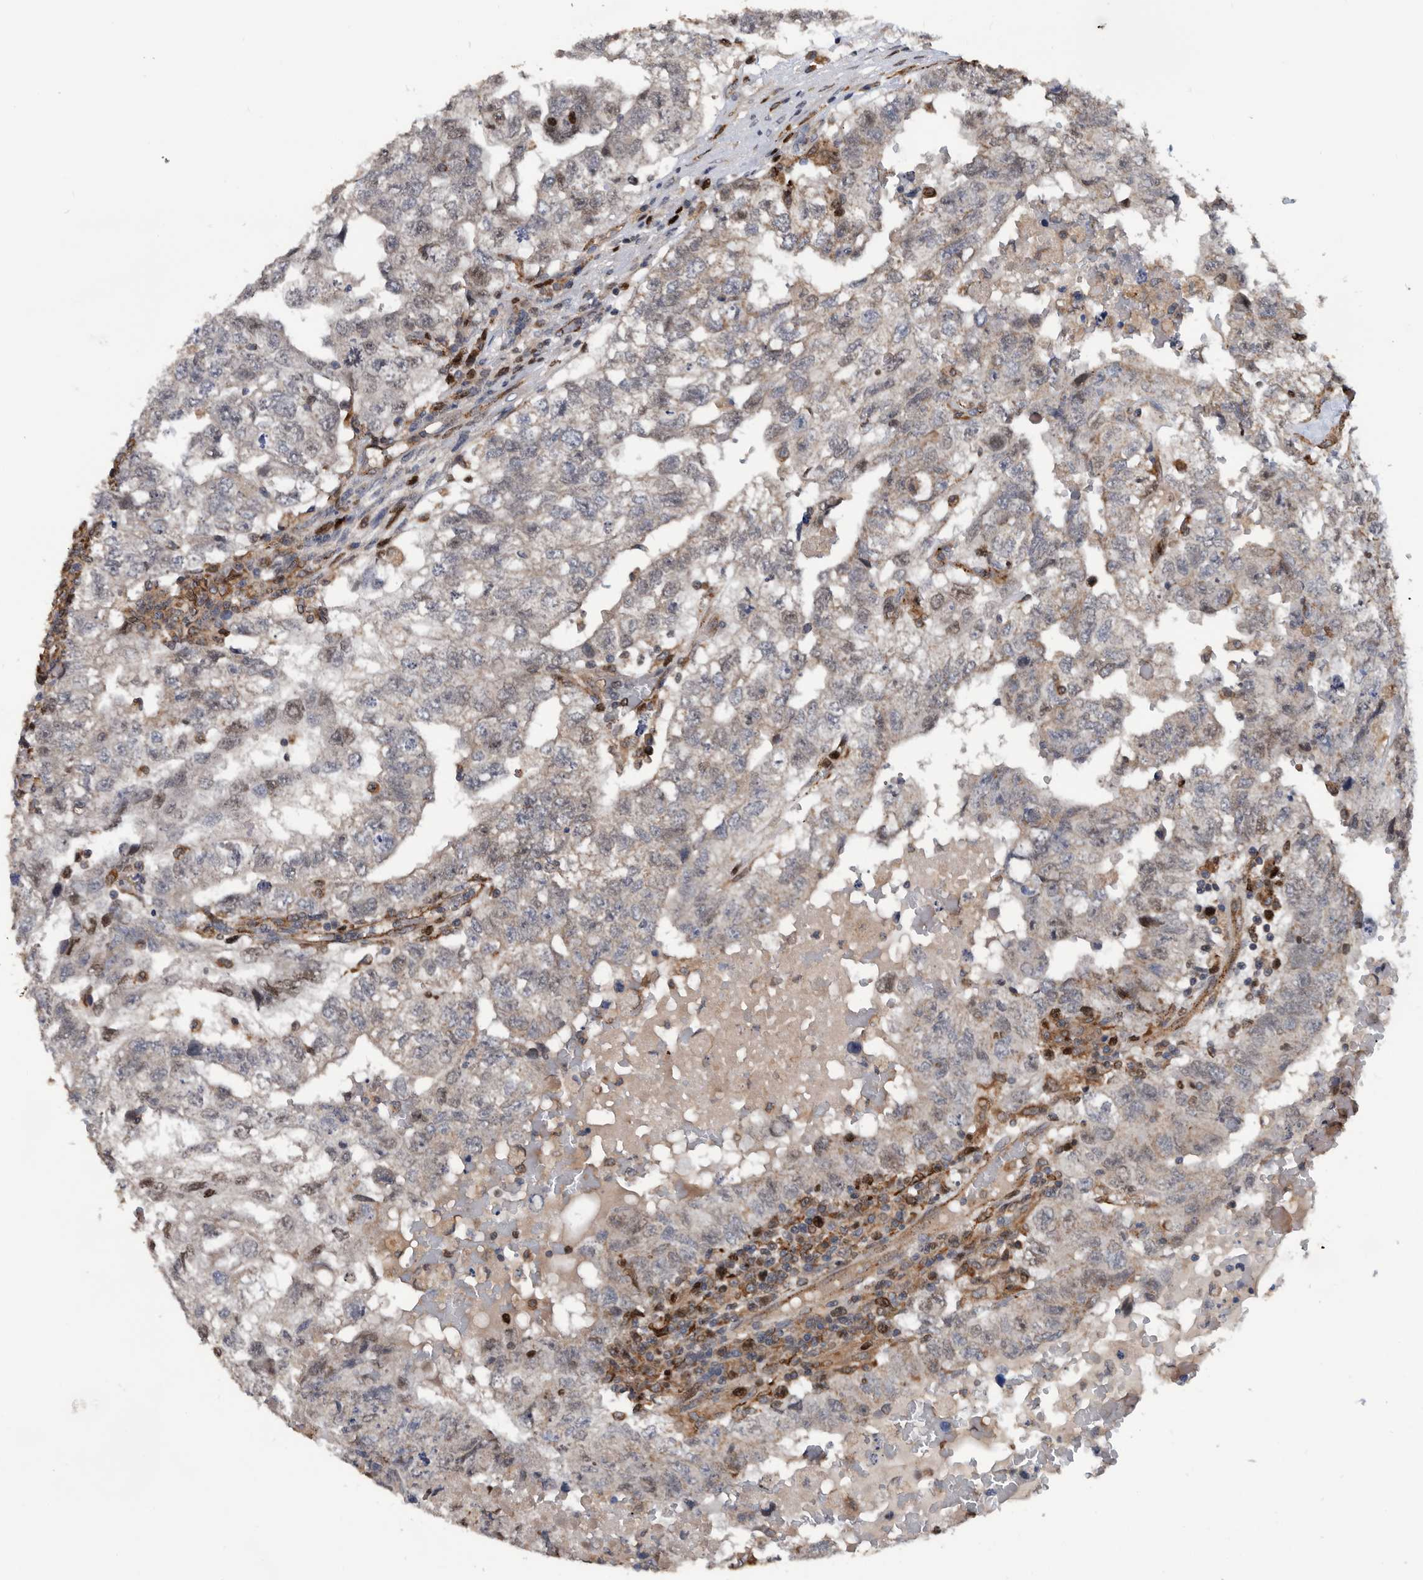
{"staining": {"intensity": "weak", "quantity": "<25%", "location": "cytoplasmic/membranous,nuclear"}, "tissue": "testis cancer", "cell_type": "Tumor cells", "image_type": "cancer", "snomed": [{"axis": "morphology", "description": "Carcinoma, Embryonal, NOS"}, {"axis": "topography", "description": "Testis"}], "caption": "Immunohistochemical staining of testis embryonal carcinoma demonstrates no significant expression in tumor cells. (DAB immunohistochemistry visualized using brightfield microscopy, high magnification).", "gene": "ATAD2", "patient": {"sex": "male", "age": 36}}